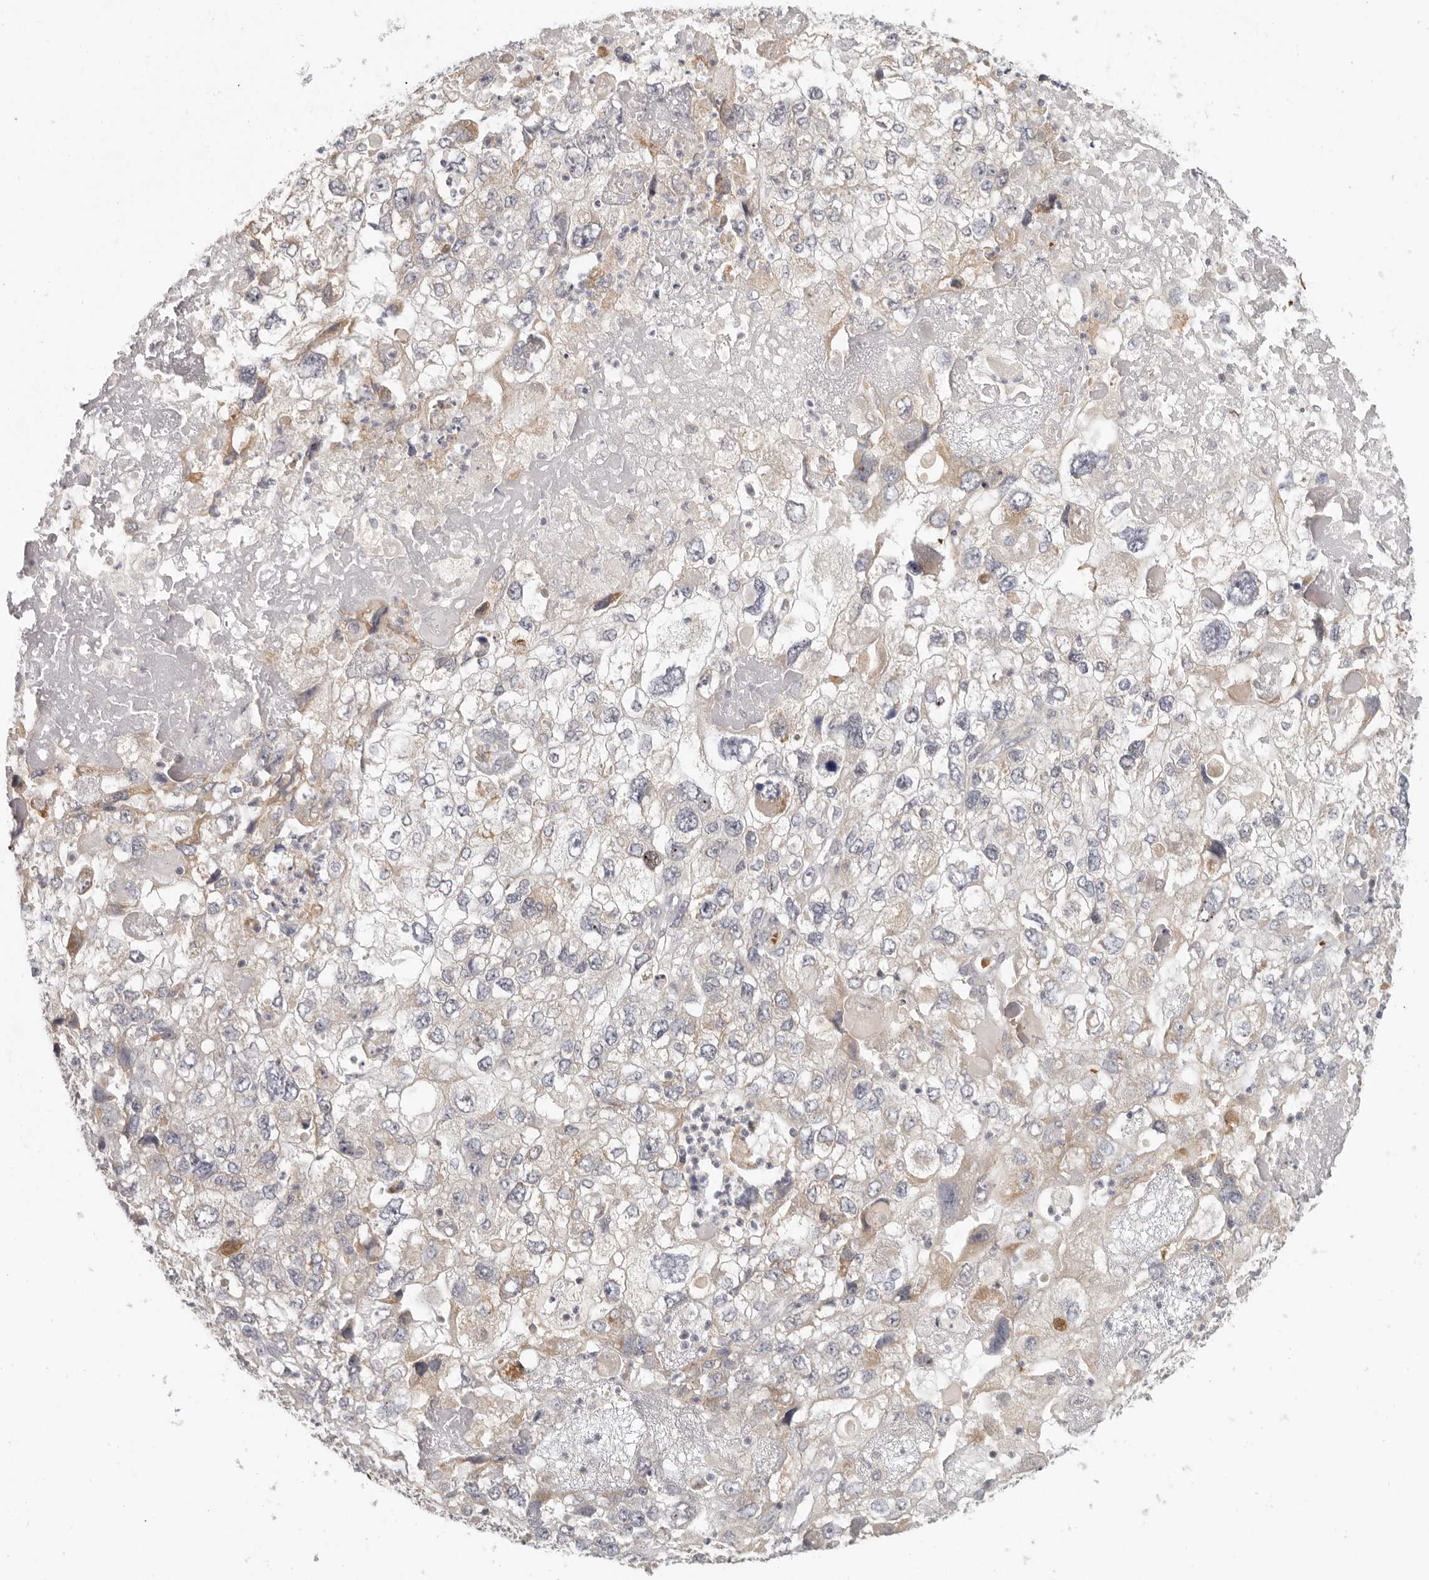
{"staining": {"intensity": "weak", "quantity": "<25%", "location": "cytoplasmic/membranous"}, "tissue": "endometrial cancer", "cell_type": "Tumor cells", "image_type": "cancer", "snomed": [{"axis": "morphology", "description": "Adenocarcinoma, NOS"}, {"axis": "topography", "description": "Endometrium"}], "caption": "The micrograph demonstrates no staining of tumor cells in endometrial cancer. The staining was performed using DAB (3,3'-diaminobenzidine) to visualize the protein expression in brown, while the nuclei were stained in blue with hematoxylin (Magnification: 20x).", "gene": "AHDC1", "patient": {"sex": "female", "age": 49}}